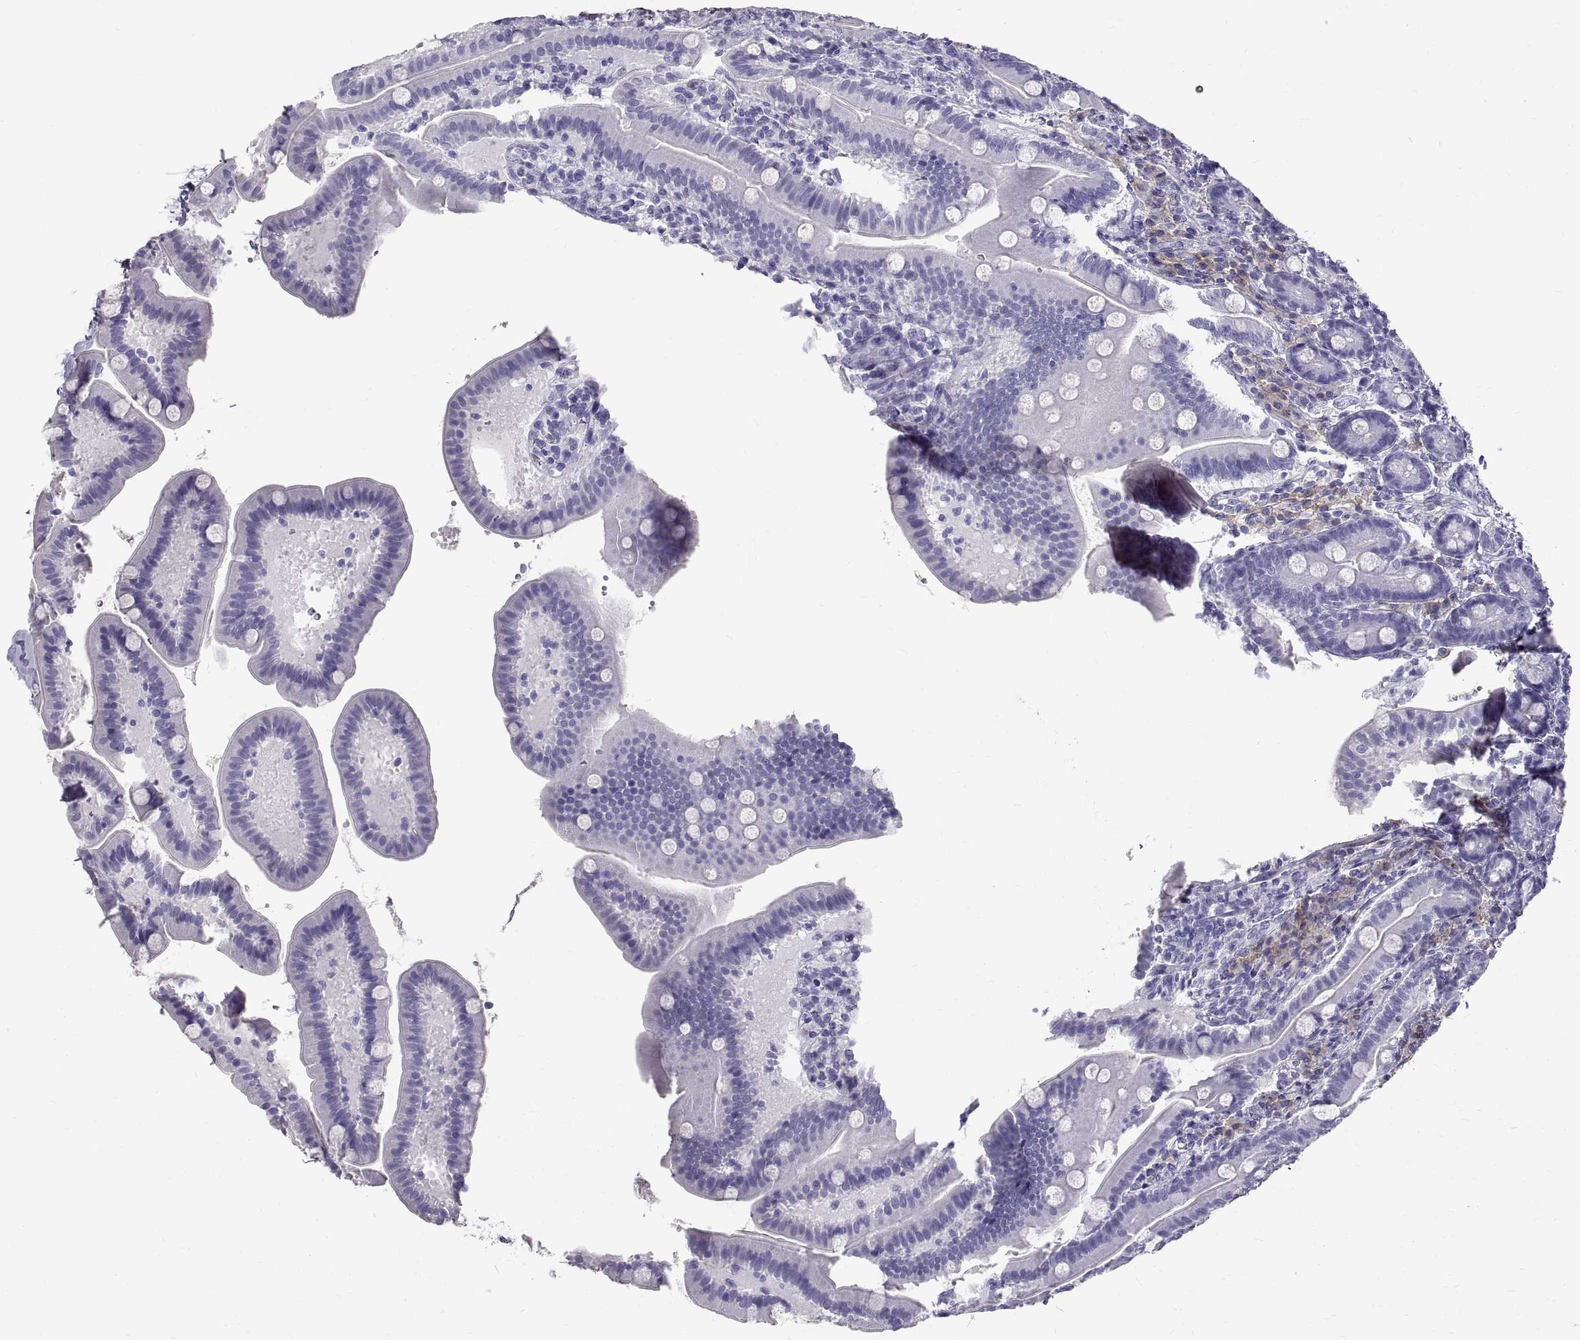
{"staining": {"intensity": "negative", "quantity": "none", "location": "none"}, "tissue": "small intestine", "cell_type": "Glandular cells", "image_type": "normal", "snomed": [{"axis": "morphology", "description": "Normal tissue, NOS"}, {"axis": "topography", "description": "Small intestine"}], "caption": "This is an immunohistochemistry (IHC) image of unremarkable small intestine. There is no staining in glandular cells.", "gene": "GNG12", "patient": {"sex": "male", "age": 66}}